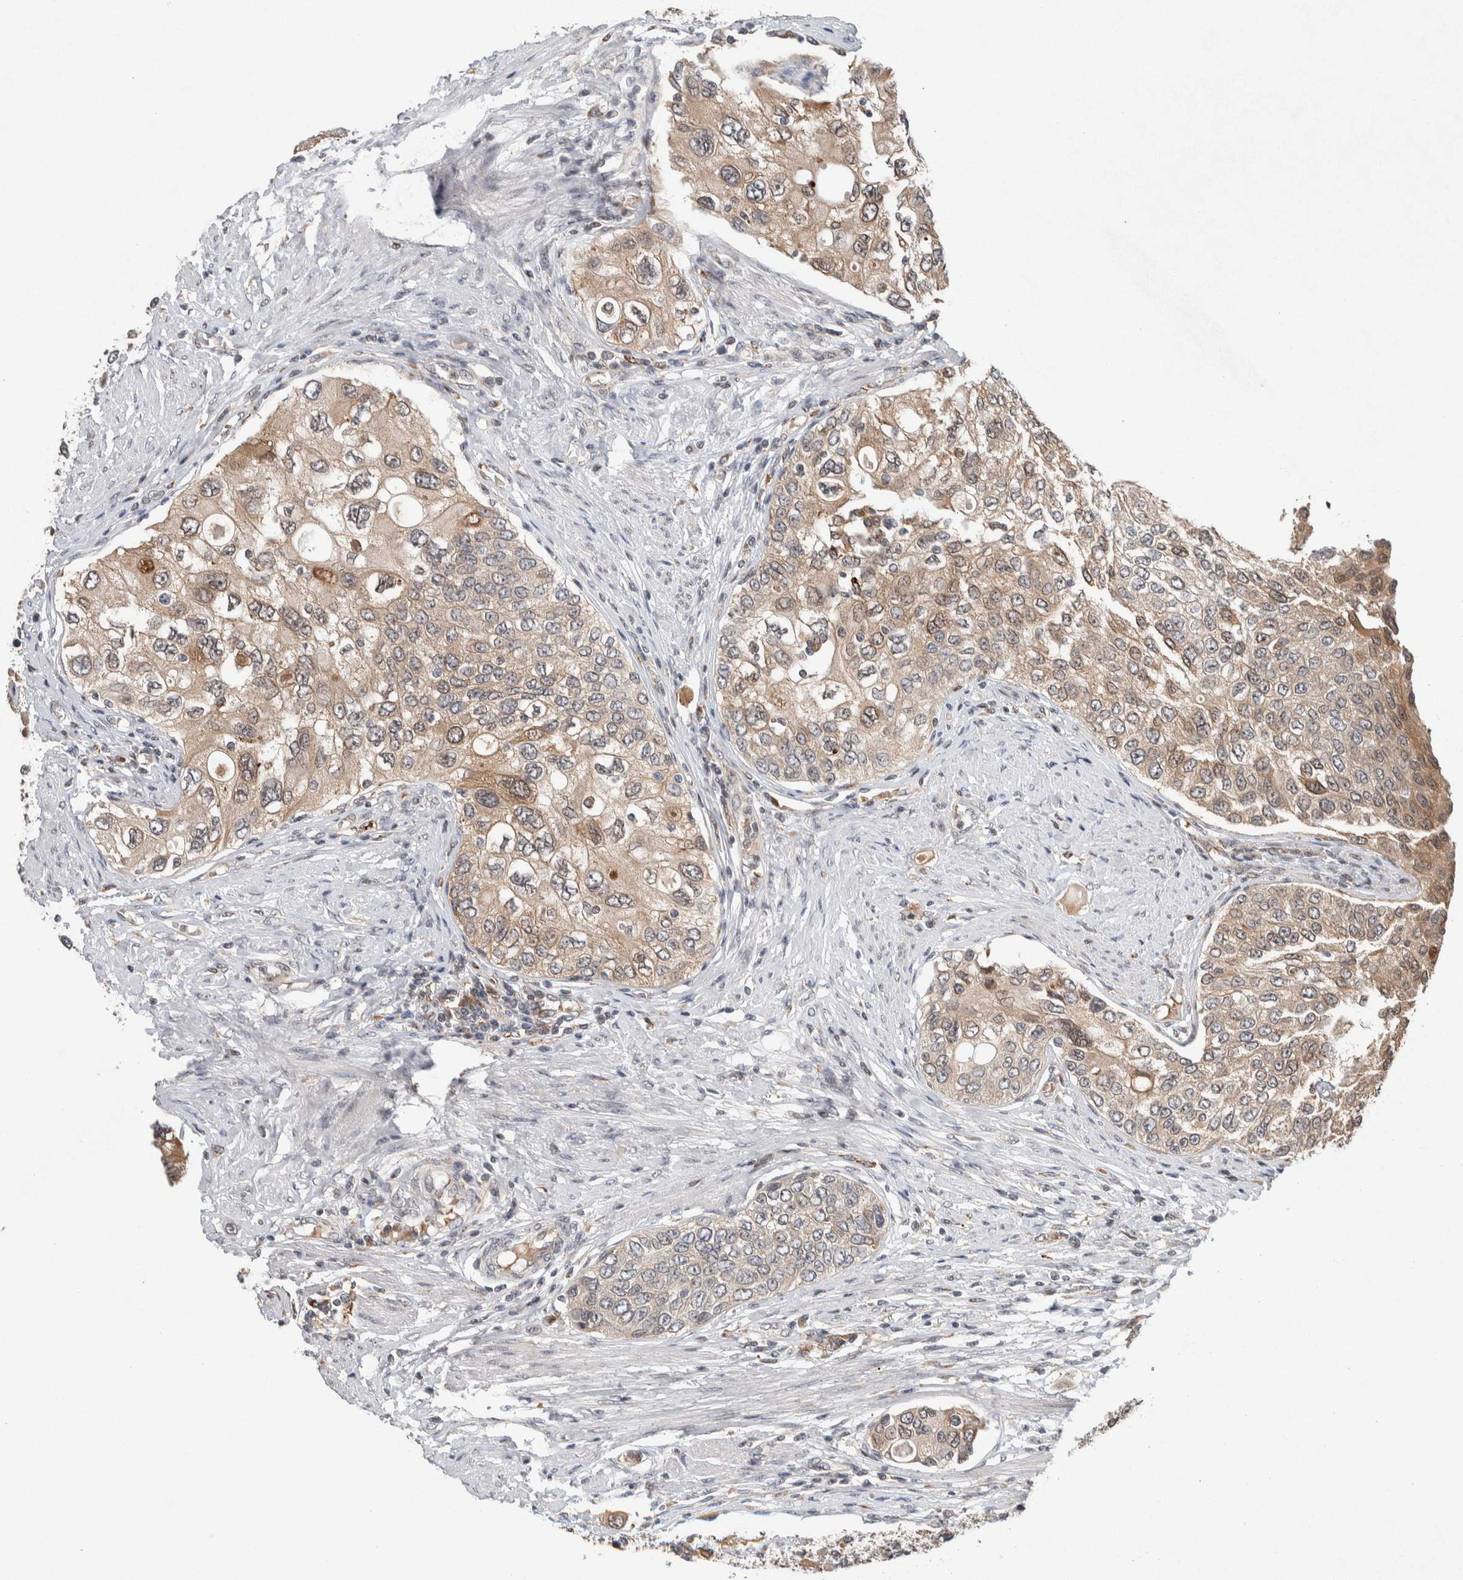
{"staining": {"intensity": "weak", "quantity": ">75%", "location": "cytoplasmic/membranous"}, "tissue": "urothelial cancer", "cell_type": "Tumor cells", "image_type": "cancer", "snomed": [{"axis": "morphology", "description": "Urothelial carcinoma, High grade"}, {"axis": "topography", "description": "Urinary bladder"}], "caption": "Protein analysis of urothelial cancer tissue reveals weak cytoplasmic/membranous staining in approximately >75% of tumor cells.", "gene": "KCNK1", "patient": {"sex": "female", "age": 56}}